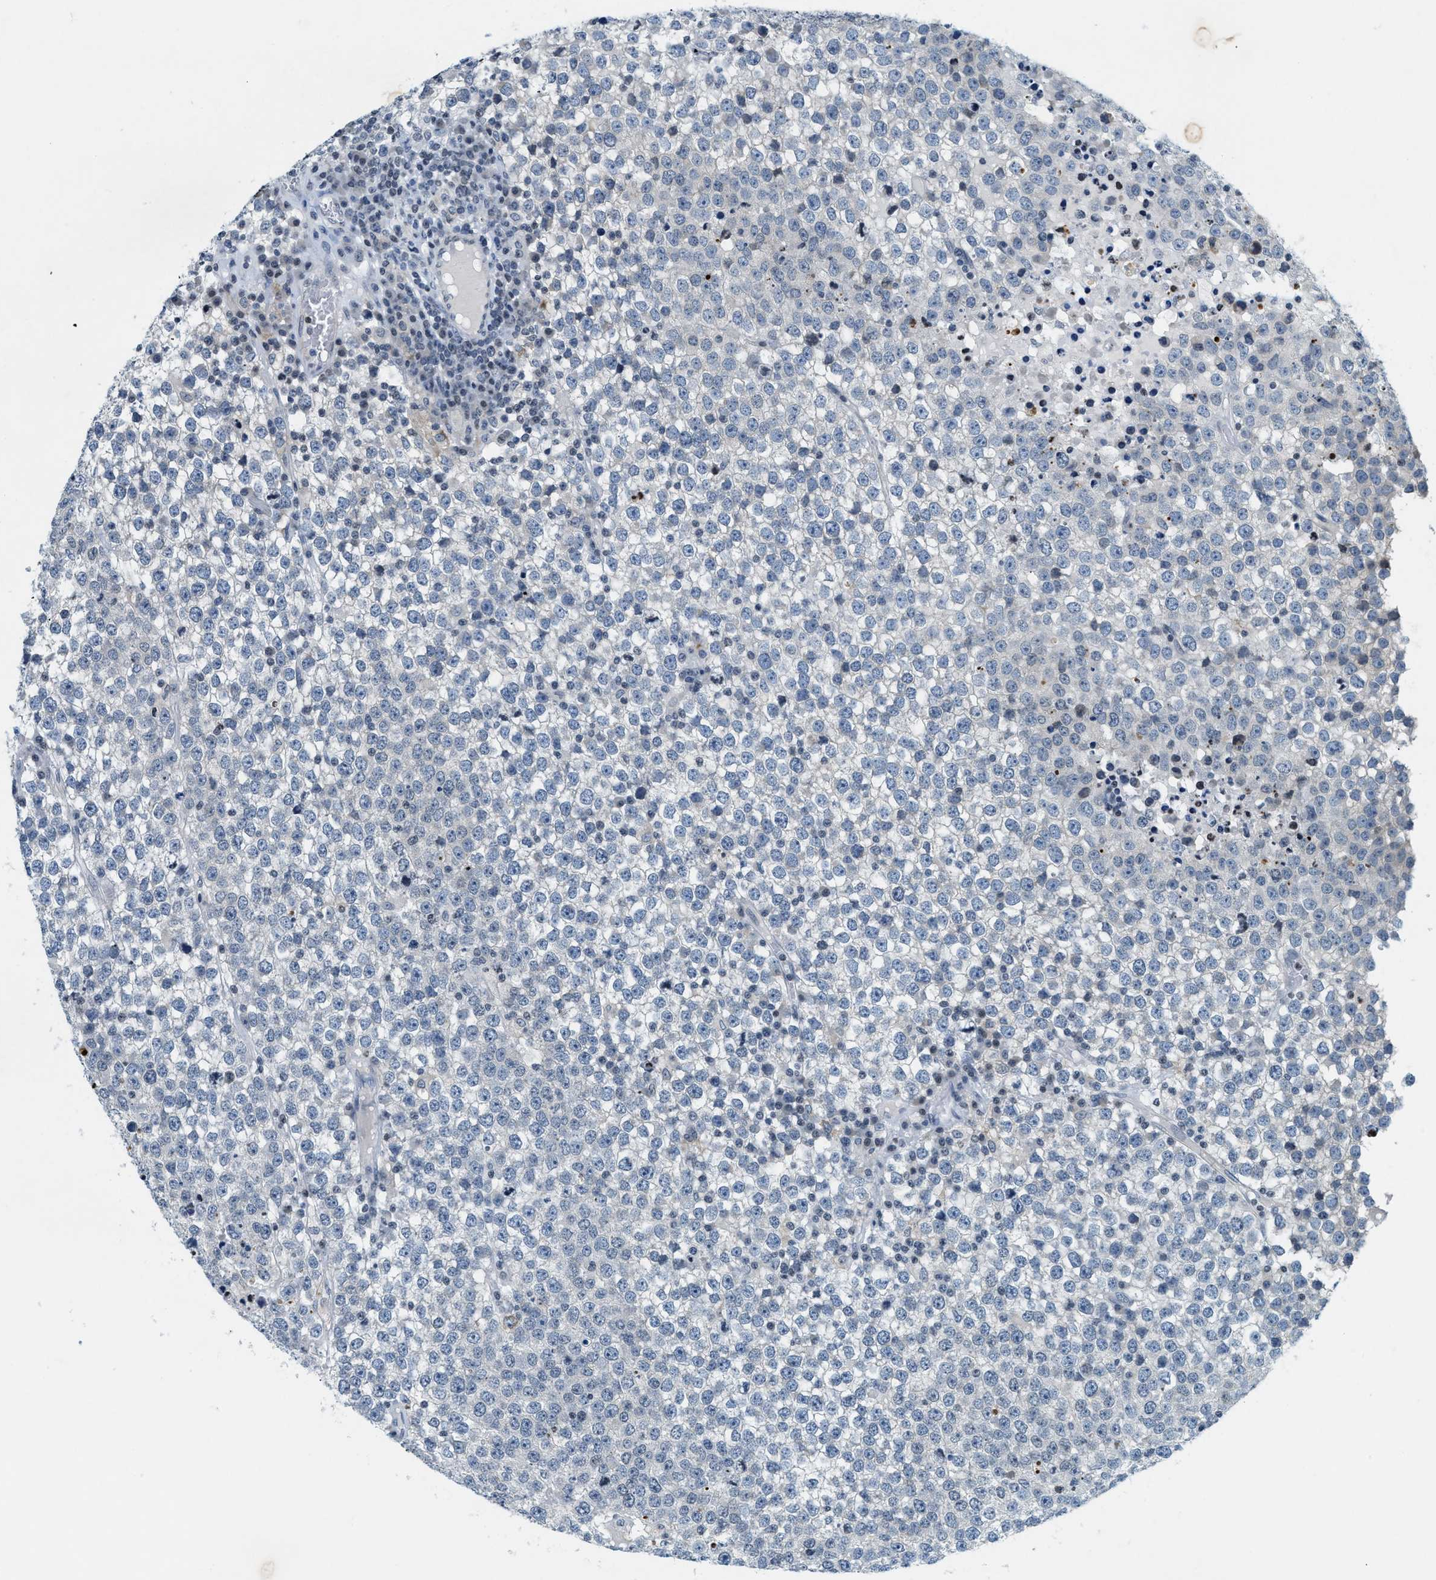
{"staining": {"intensity": "negative", "quantity": "none", "location": "none"}, "tissue": "testis cancer", "cell_type": "Tumor cells", "image_type": "cancer", "snomed": [{"axis": "morphology", "description": "Seminoma, NOS"}, {"axis": "topography", "description": "Testis"}], "caption": "Testis cancer (seminoma) was stained to show a protein in brown. There is no significant expression in tumor cells.", "gene": "UVRAG", "patient": {"sex": "male", "age": 65}}